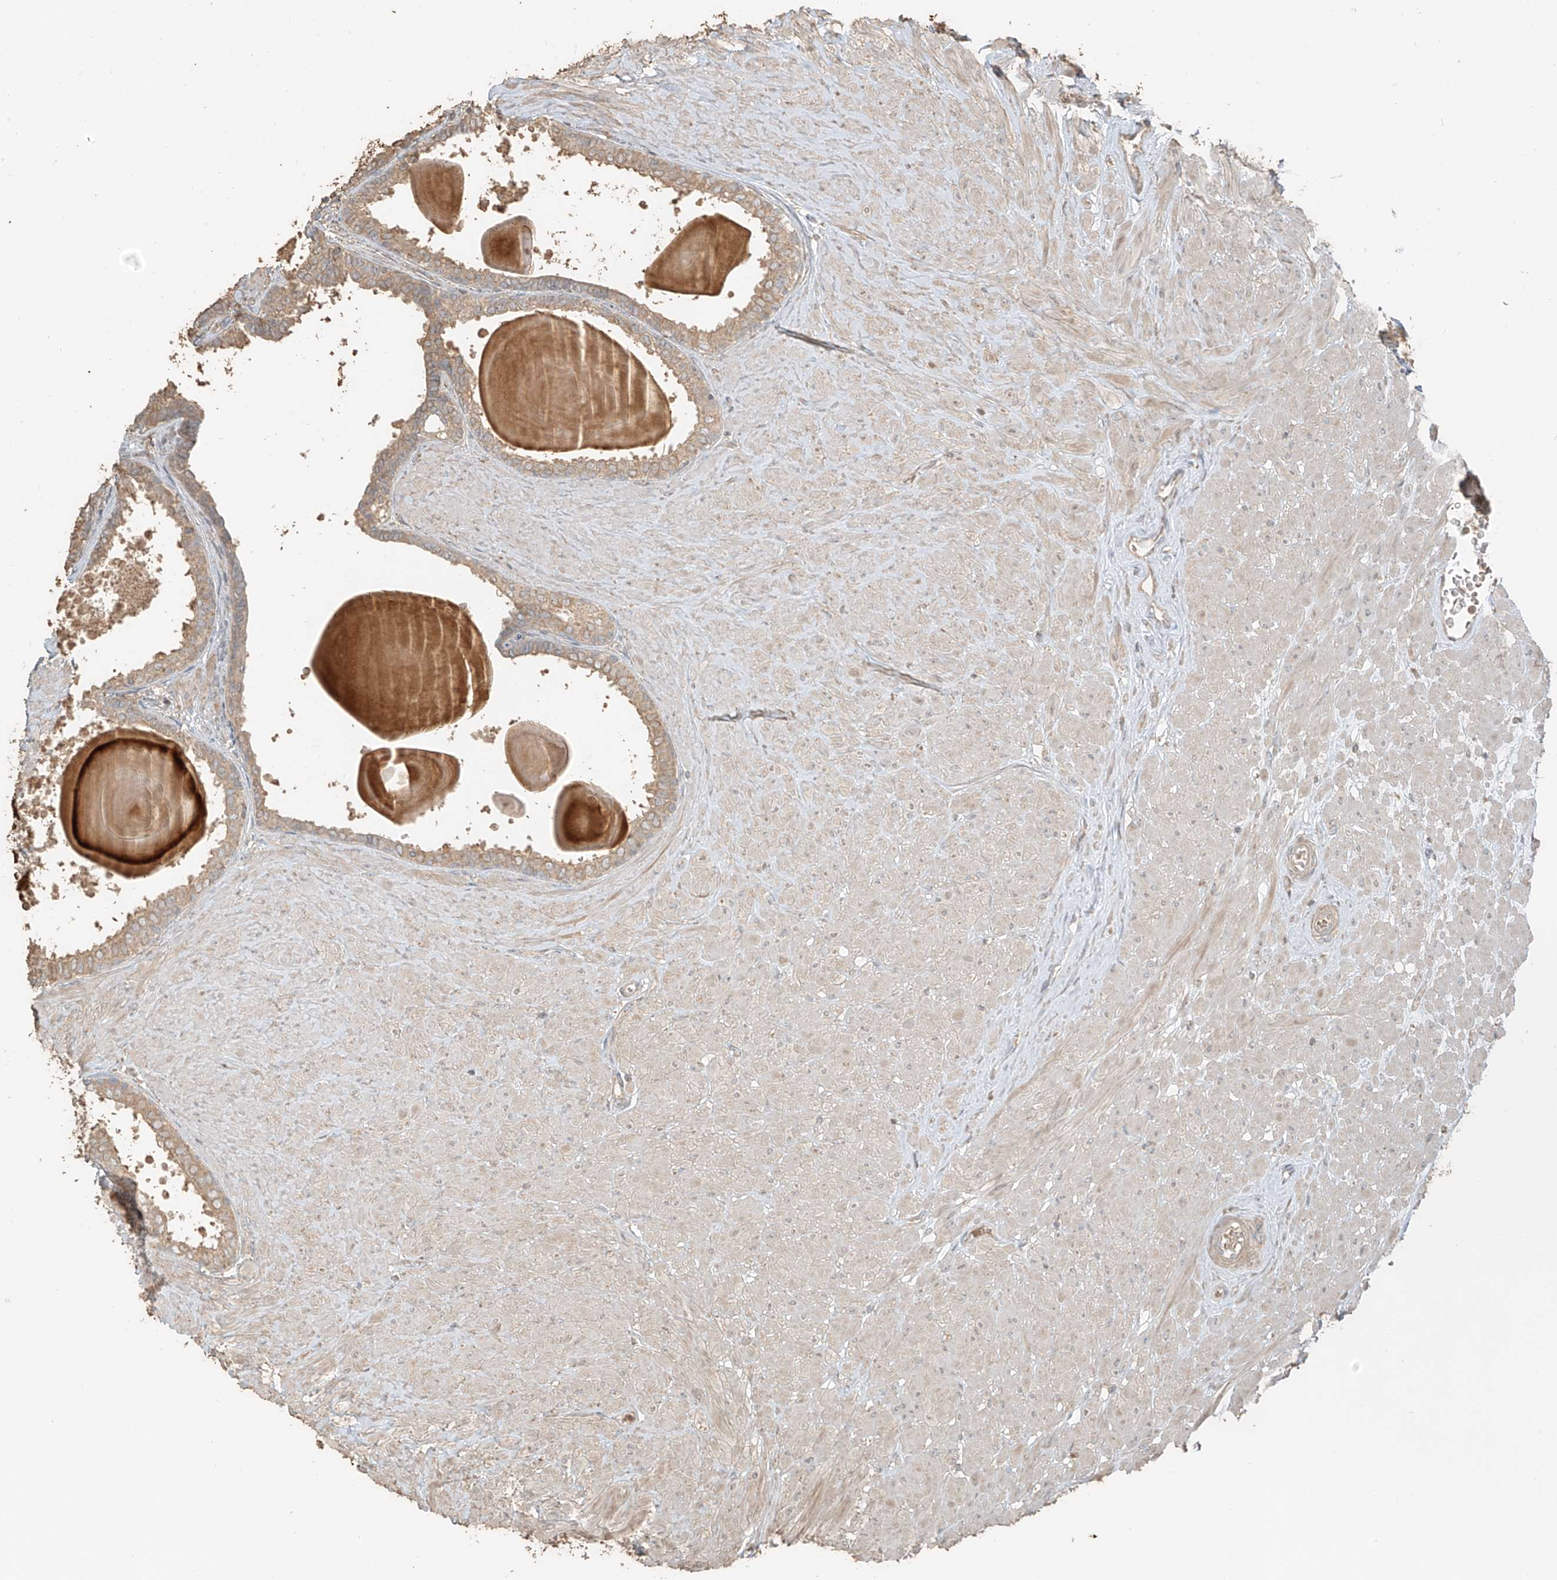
{"staining": {"intensity": "weak", "quantity": "25%-75%", "location": "cytoplasmic/membranous"}, "tissue": "prostate", "cell_type": "Glandular cells", "image_type": "normal", "snomed": [{"axis": "morphology", "description": "Normal tissue, NOS"}, {"axis": "topography", "description": "Prostate"}], "caption": "A micrograph showing weak cytoplasmic/membranous positivity in about 25%-75% of glandular cells in unremarkable prostate, as visualized by brown immunohistochemical staining.", "gene": "RFTN2", "patient": {"sex": "male", "age": 48}}